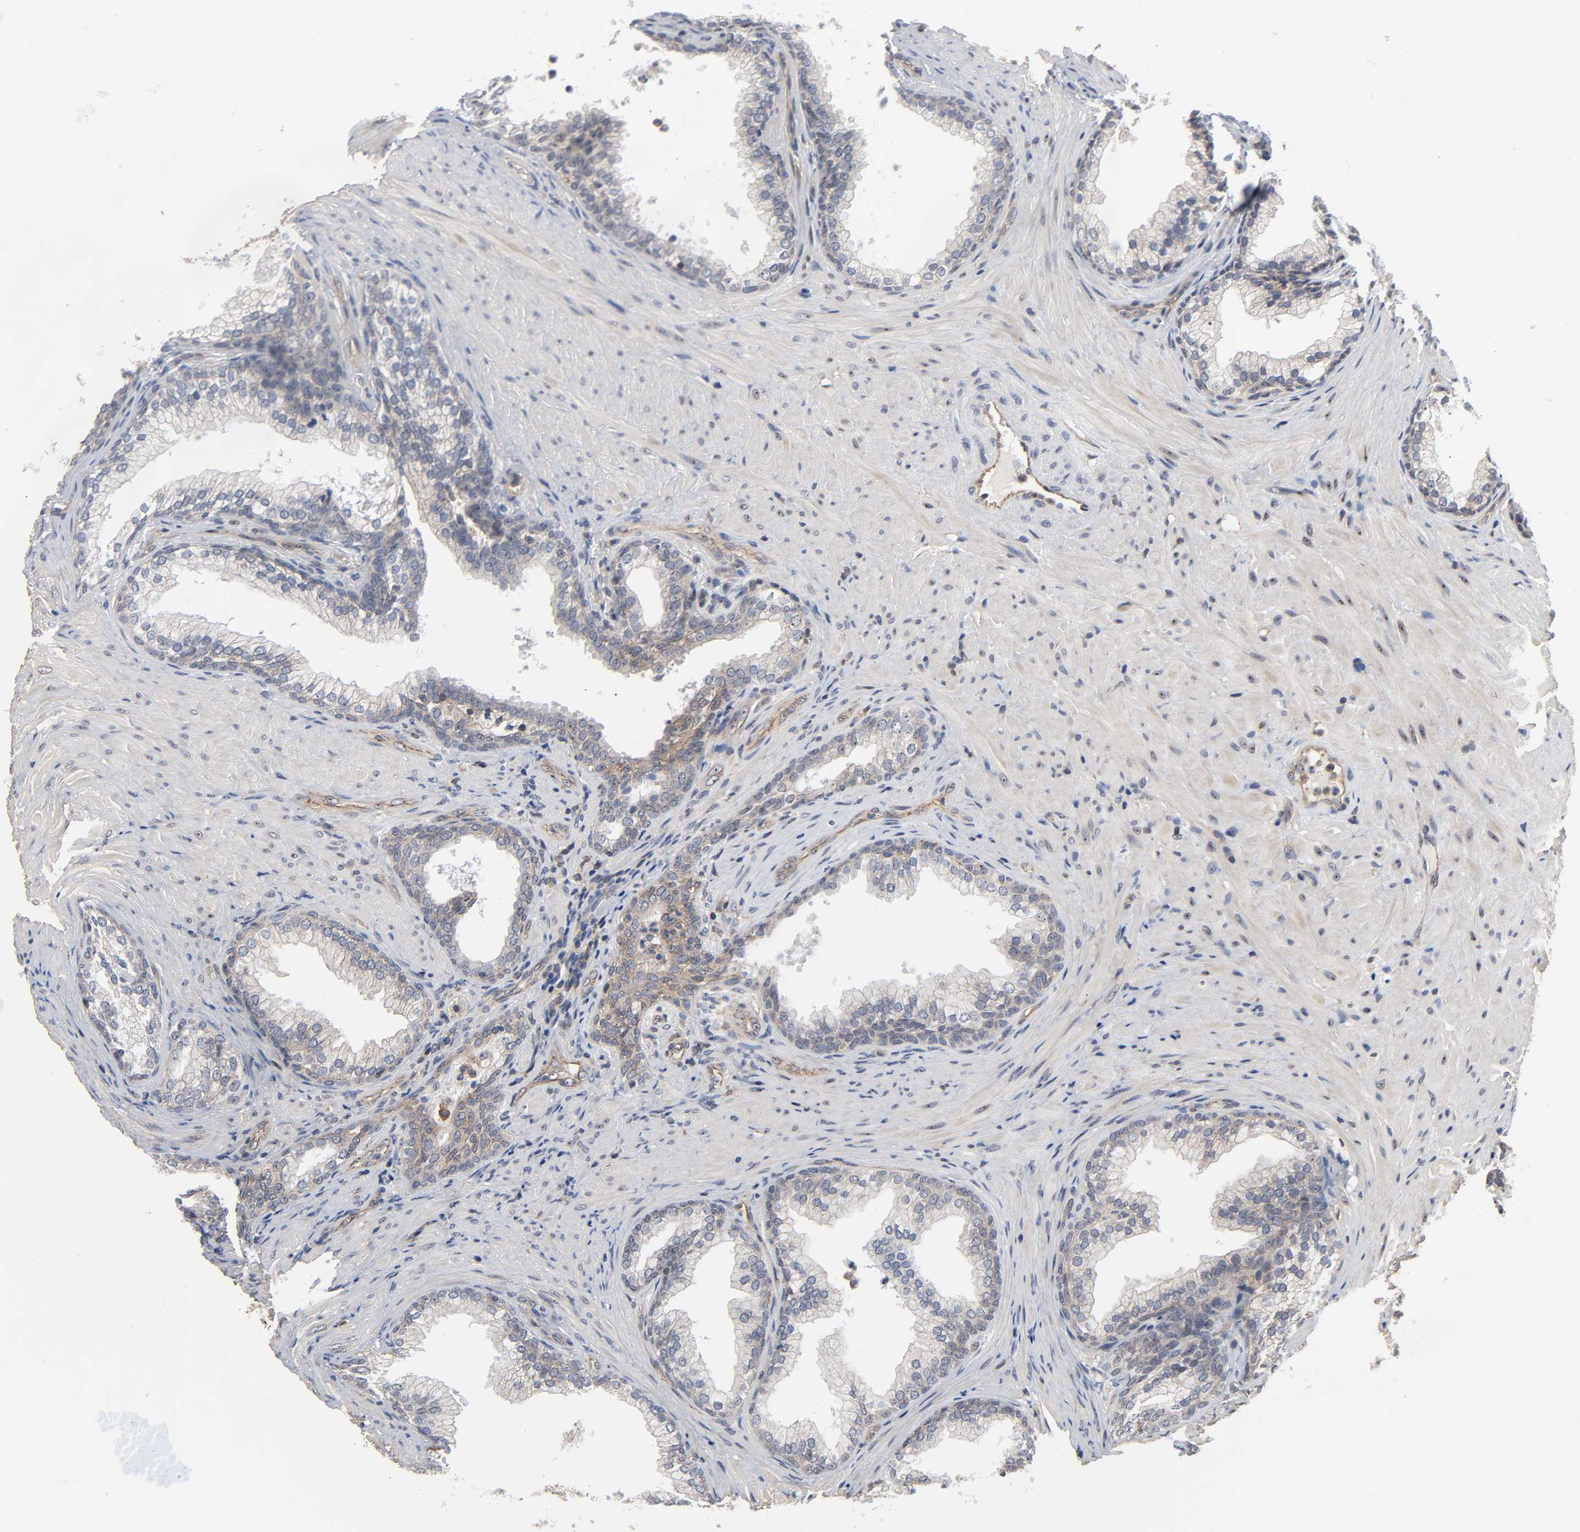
{"staining": {"intensity": "weak", "quantity": "<25%", "location": "cytoplasmic/membranous"}, "tissue": "prostate", "cell_type": "Glandular cells", "image_type": "normal", "snomed": [{"axis": "morphology", "description": "Normal tissue, NOS"}, {"axis": "topography", "description": "Prostate"}], "caption": "Unremarkable prostate was stained to show a protein in brown. There is no significant positivity in glandular cells. (DAB (3,3'-diaminobenzidine) IHC visualized using brightfield microscopy, high magnification).", "gene": "DDX10", "patient": {"sex": "male", "age": 76}}